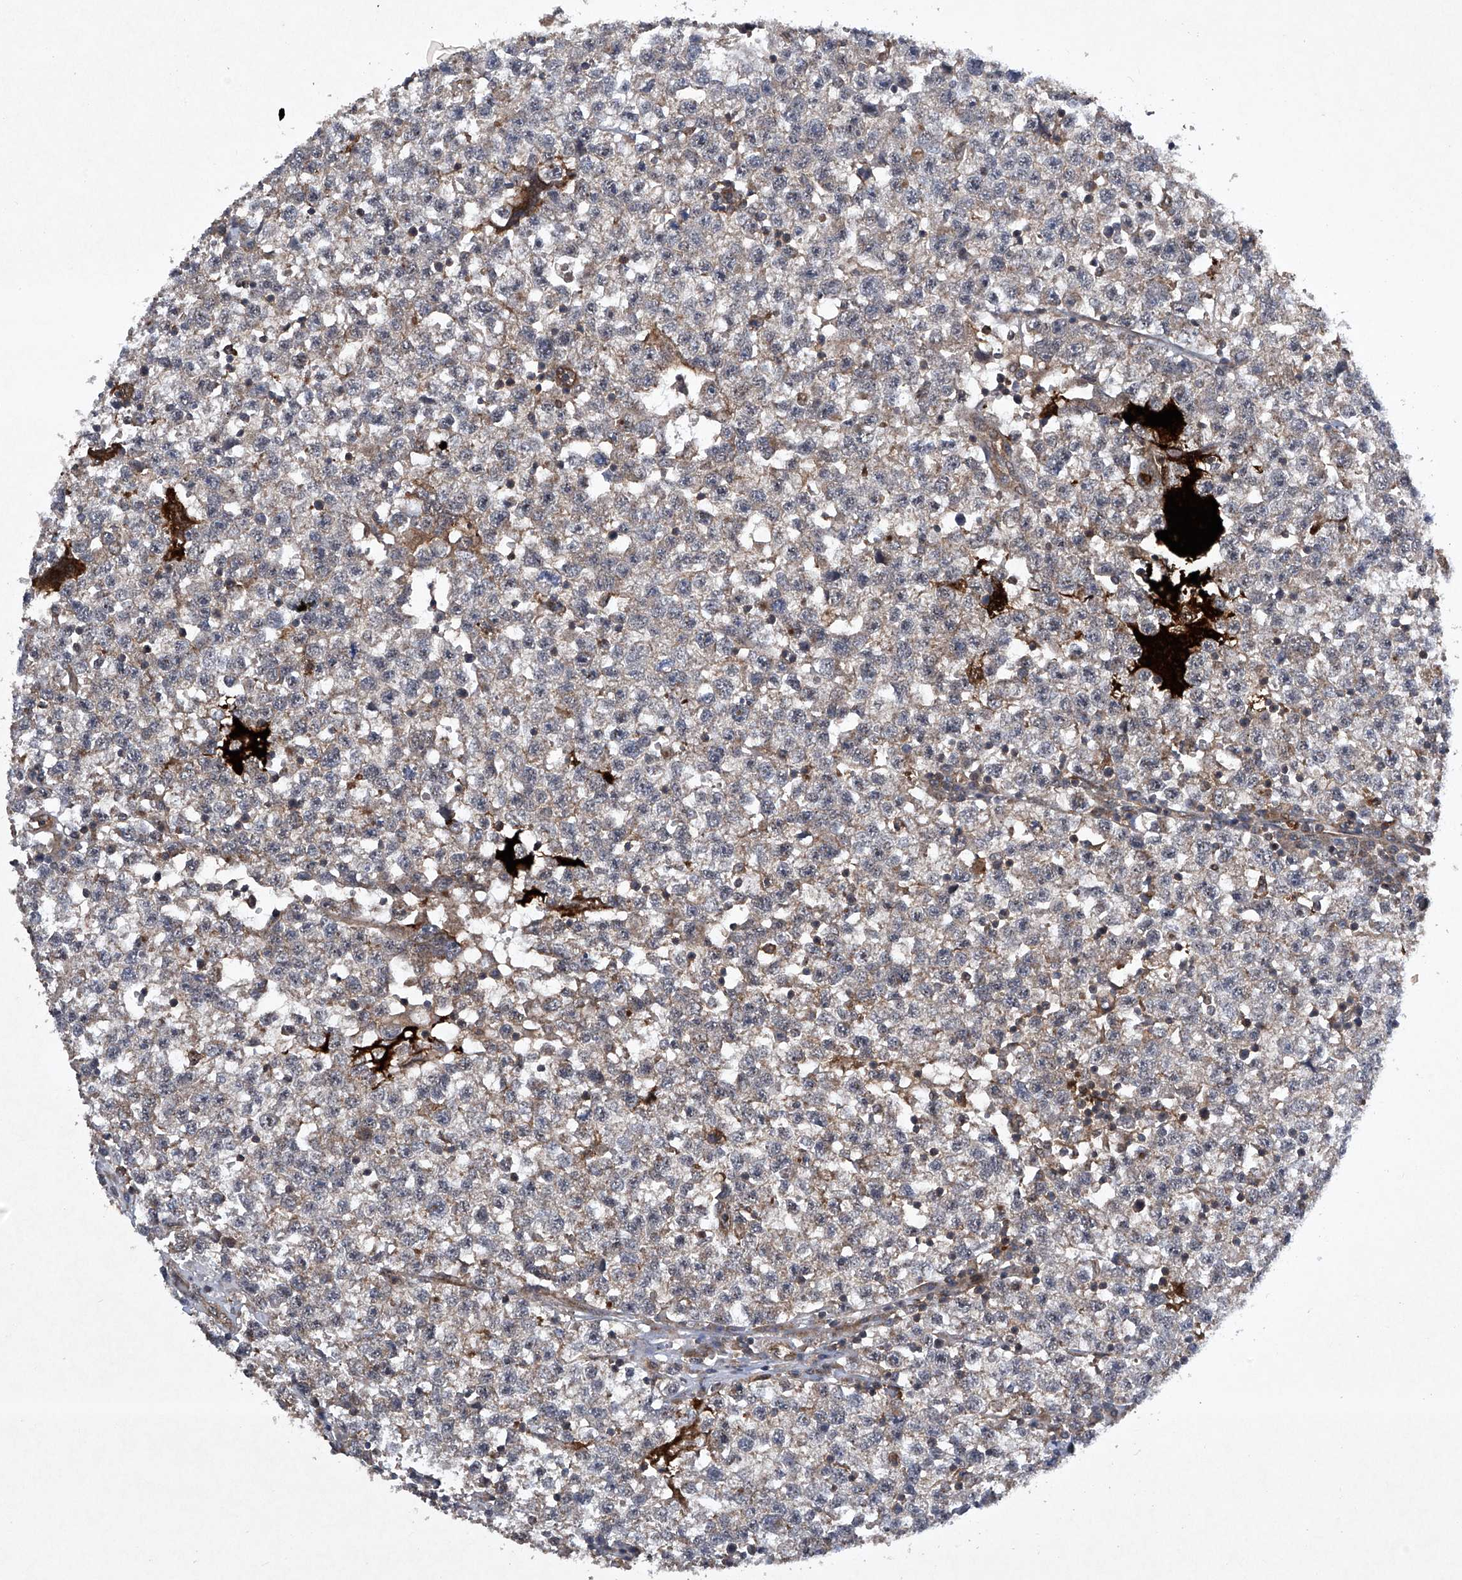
{"staining": {"intensity": "weak", "quantity": "<25%", "location": "cytoplasmic/membranous"}, "tissue": "testis cancer", "cell_type": "Tumor cells", "image_type": "cancer", "snomed": [{"axis": "morphology", "description": "Seminoma, NOS"}, {"axis": "topography", "description": "Testis"}], "caption": "An immunohistochemistry (IHC) image of testis seminoma is shown. There is no staining in tumor cells of testis seminoma.", "gene": "CISH", "patient": {"sex": "male", "age": 22}}